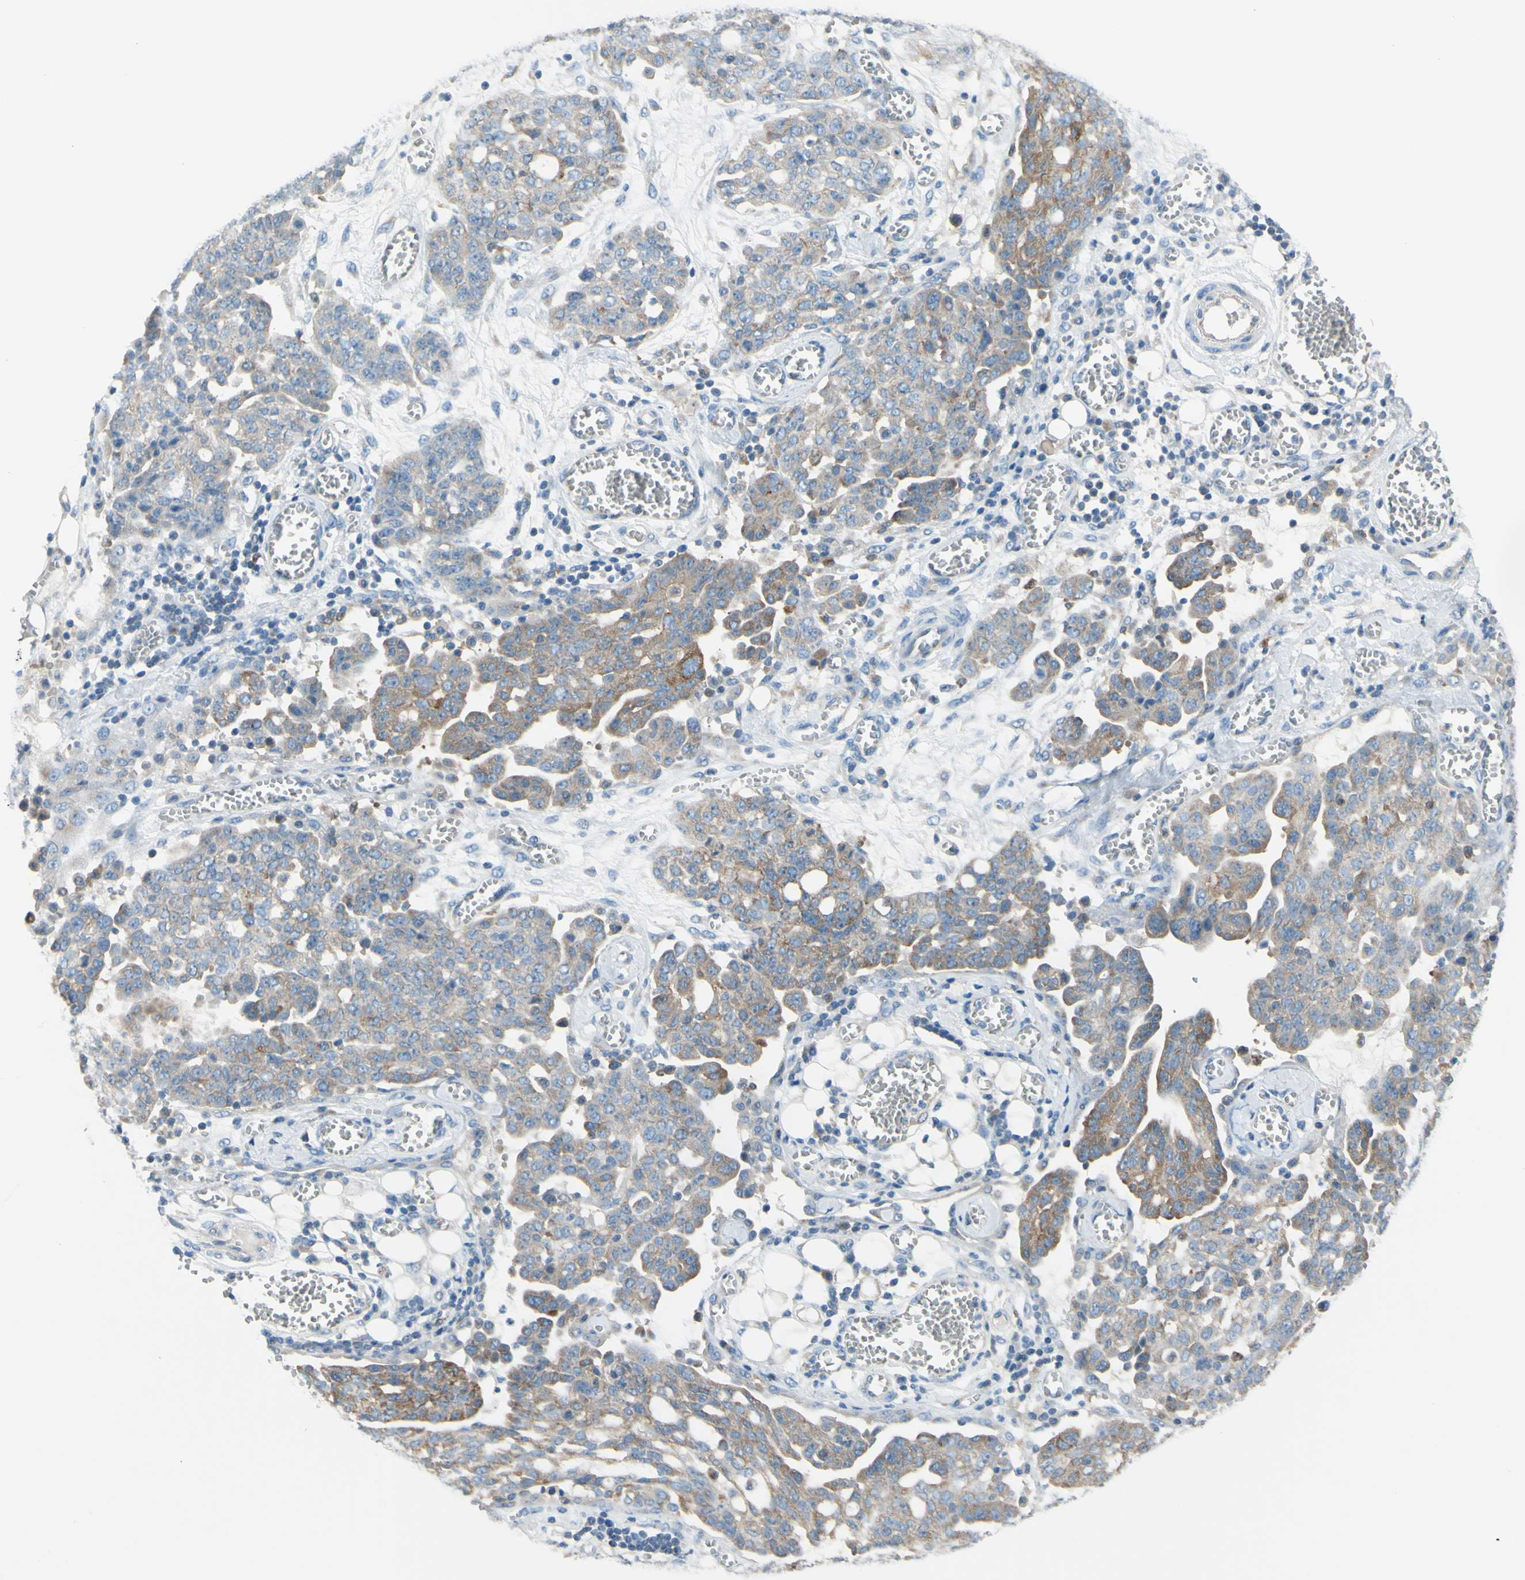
{"staining": {"intensity": "moderate", "quantity": "25%-75%", "location": "cytoplasmic/membranous"}, "tissue": "ovarian cancer", "cell_type": "Tumor cells", "image_type": "cancer", "snomed": [{"axis": "morphology", "description": "Cystadenocarcinoma, serous, NOS"}, {"axis": "topography", "description": "Soft tissue"}, {"axis": "topography", "description": "Ovary"}], "caption": "Tumor cells show moderate cytoplasmic/membranous staining in about 25%-75% of cells in ovarian cancer (serous cystadenocarcinoma).", "gene": "FRMD4B", "patient": {"sex": "female", "age": 57}}